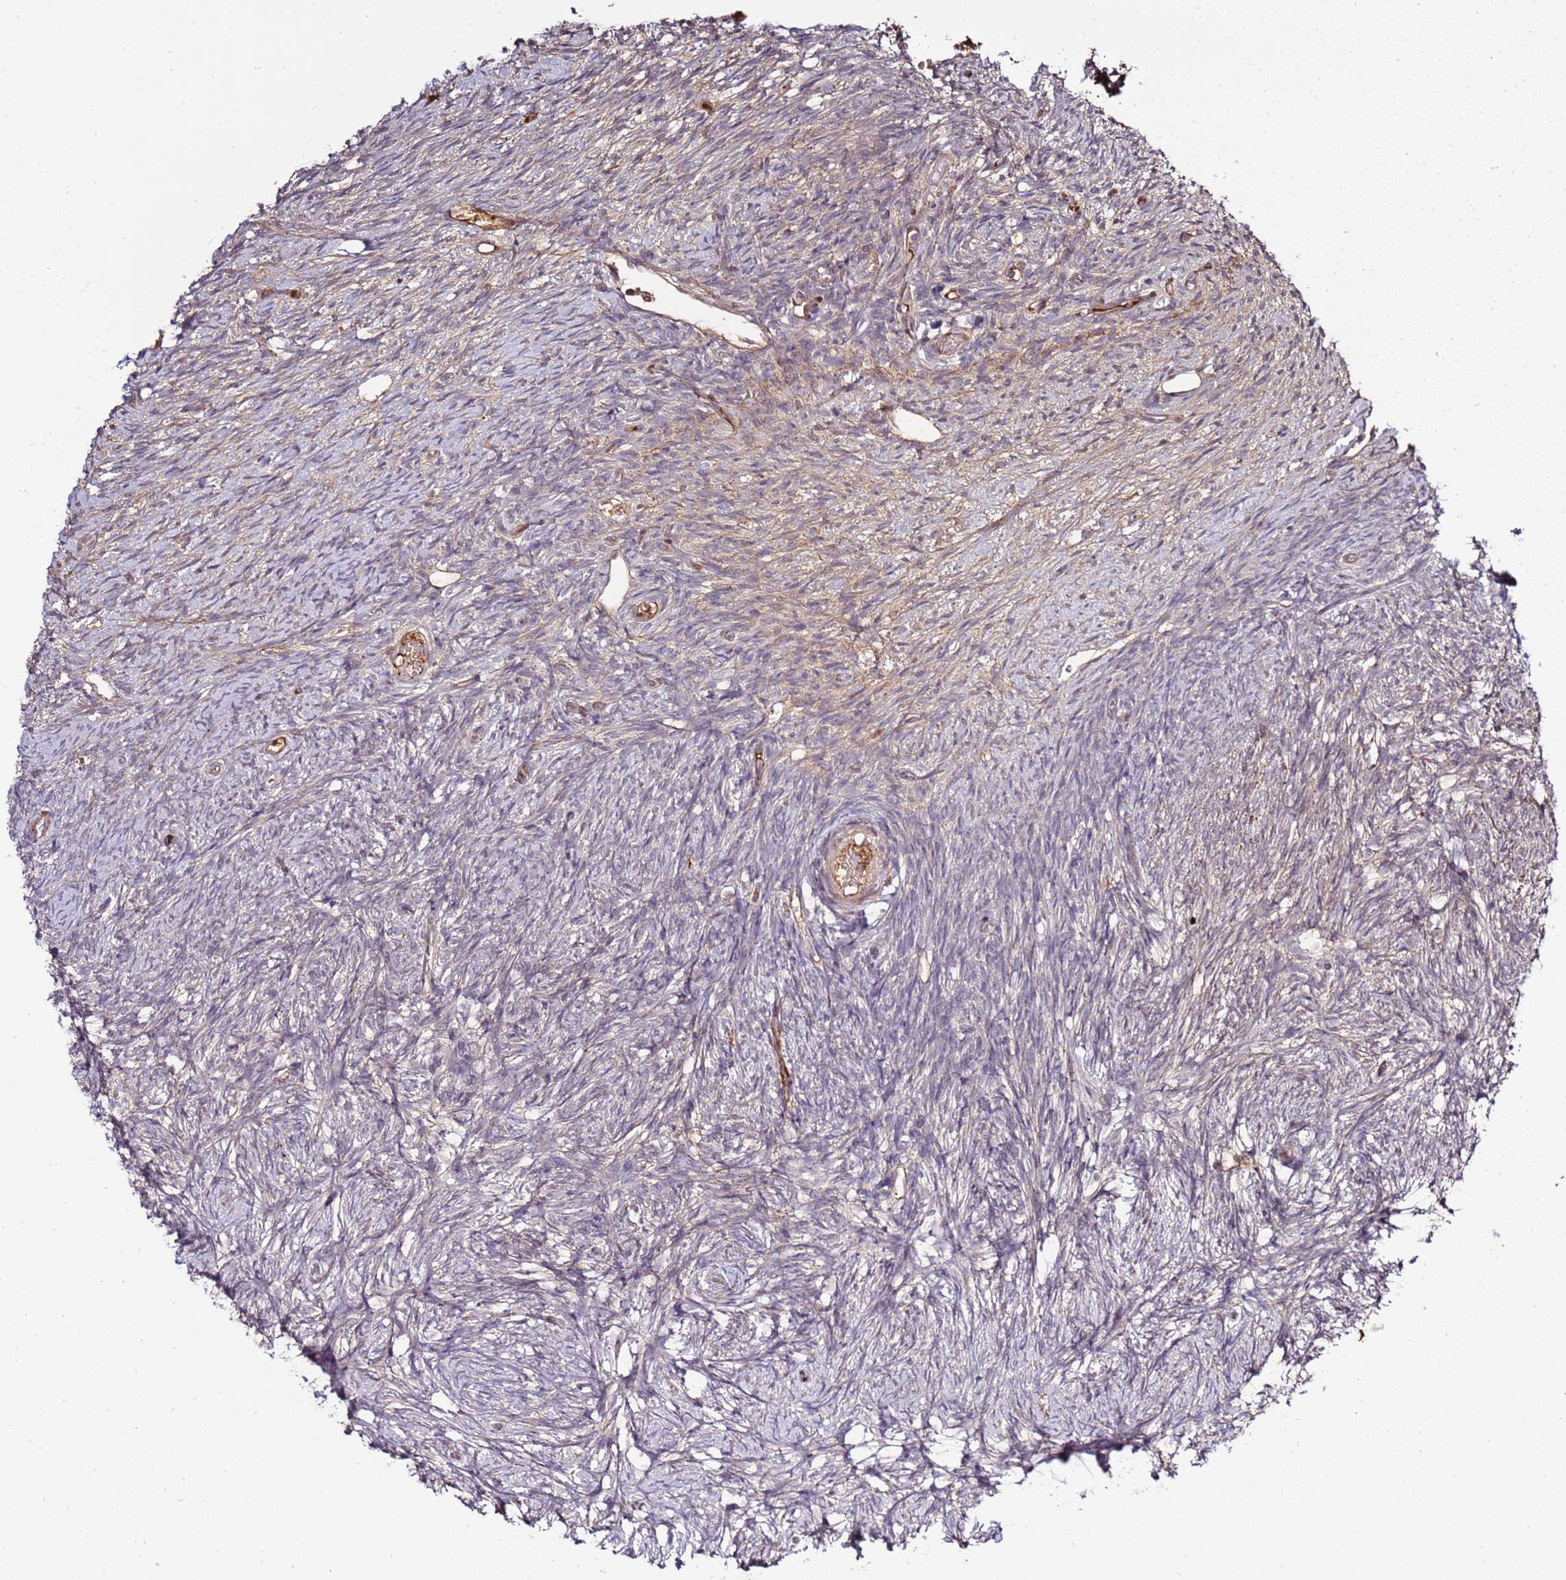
{"staining": {"intensity": "weak", "quantity": "25%-75%", "location": "cytoplasmic/membranous"}, "tissue": "ovary", "cell_type": "Ovarian stroma cells", "image_type": "normal", "snomed": [{"axis": "morphology", "description": "Normal tissue, NOS"}, {"axis": "topography", "description": "Ovary"}], "caption": "About 25%-75% of ovarian stroma cells in benign ovary reveal weak cytoplasmic/membranous protein staining as visualized by brown immunohistochemical staining.", "gene": "ZNF624", "patient": {"sex": "female", "age": 39}}